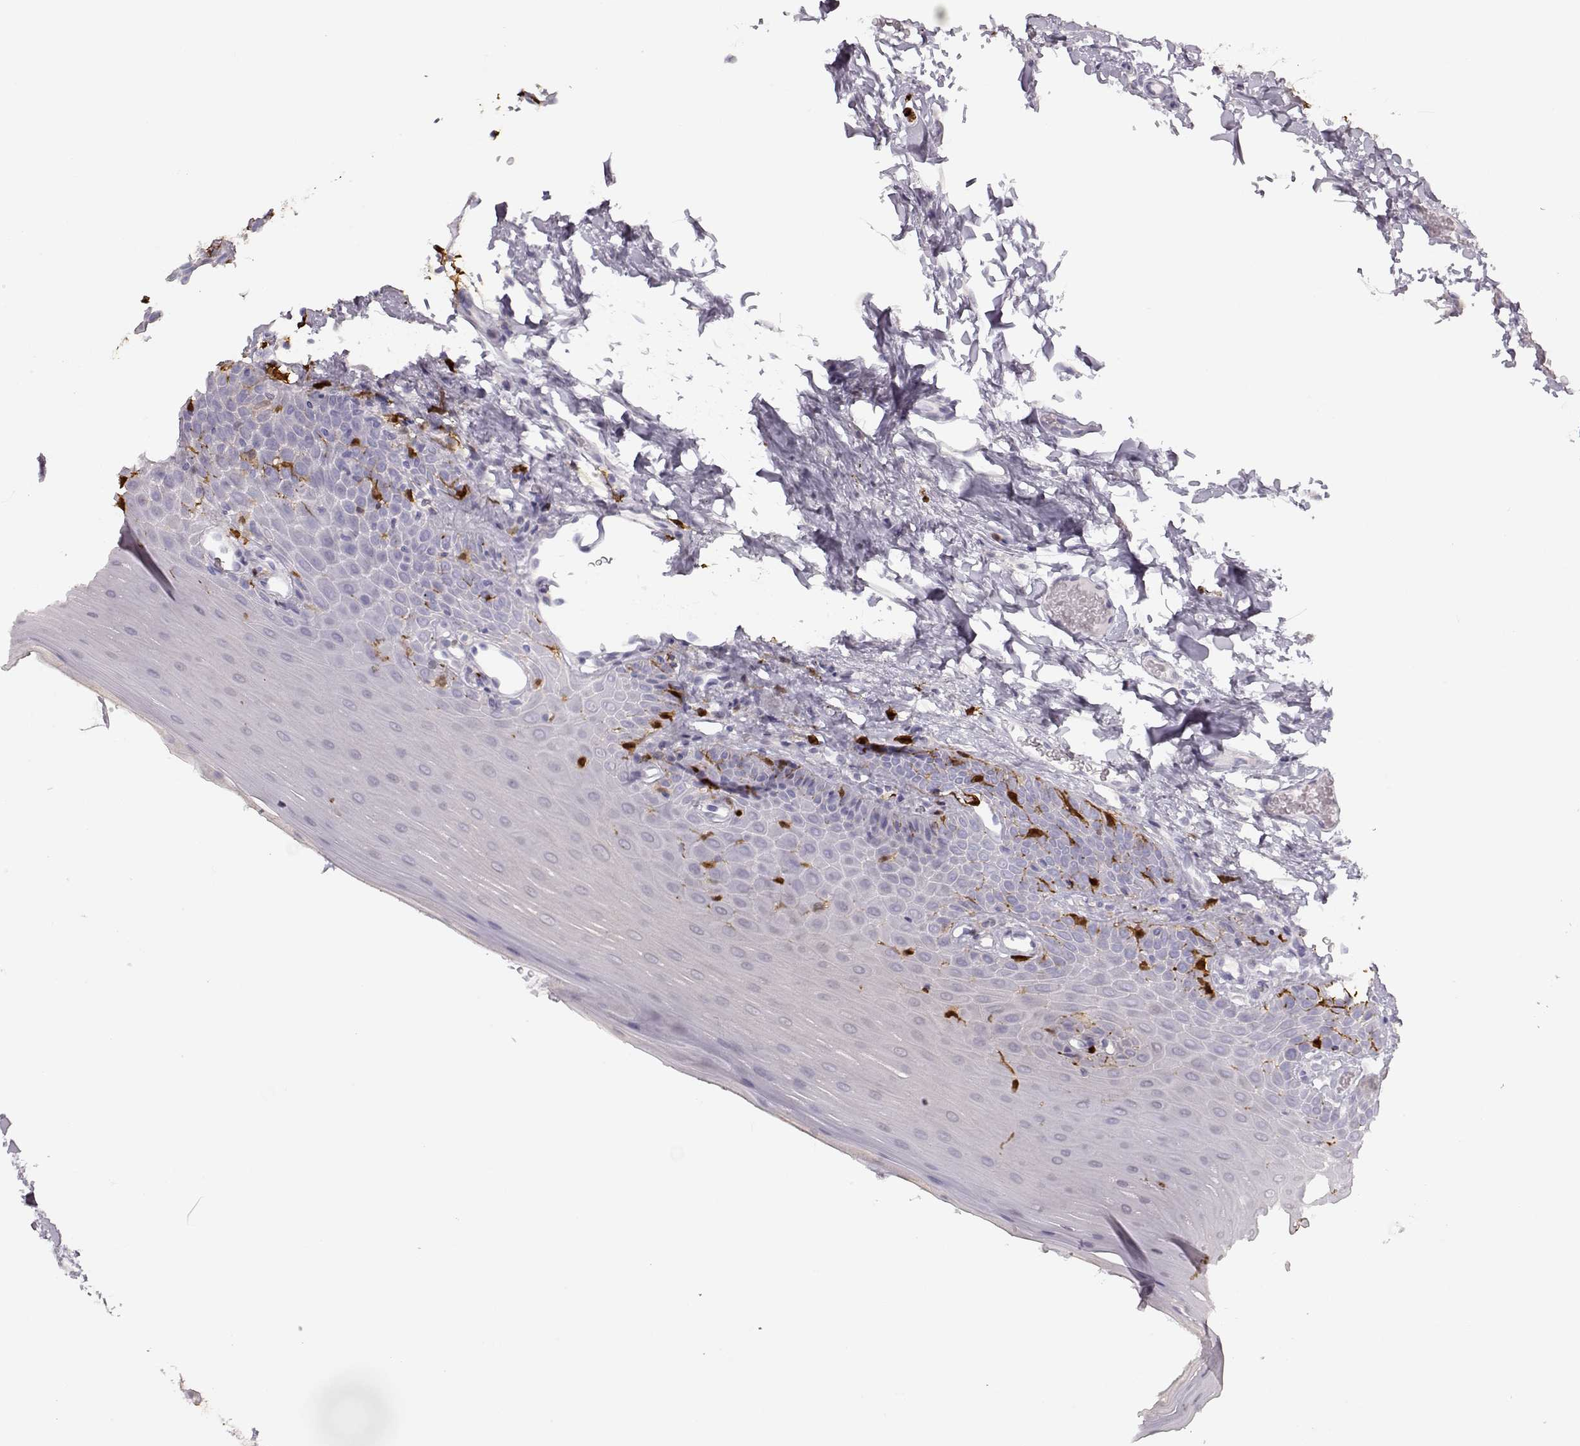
{"staining": {"intensity": "negative", "quantity": "none", "location": "none"}, "tissue": "oral mucosa", "cell_type": "Squamous epithelial cells", "image_type": "normal", "snomed": [{"axis": "morphology", "description": "Normal tissue, NOS"}, {"axis": "topography", "description": "Oral tissue"}], "caption": "Normal oral mucosa was stained to show a protein in brown. There is no significant positivity in squamous epithelial cells. Brightfield microscopy of immunohistochemistry stained with DAB (brown) and hematoxylin (blue), captured at high magnification.", "gene": "S100B", "patient": {"sex": "male", "age": 81}}